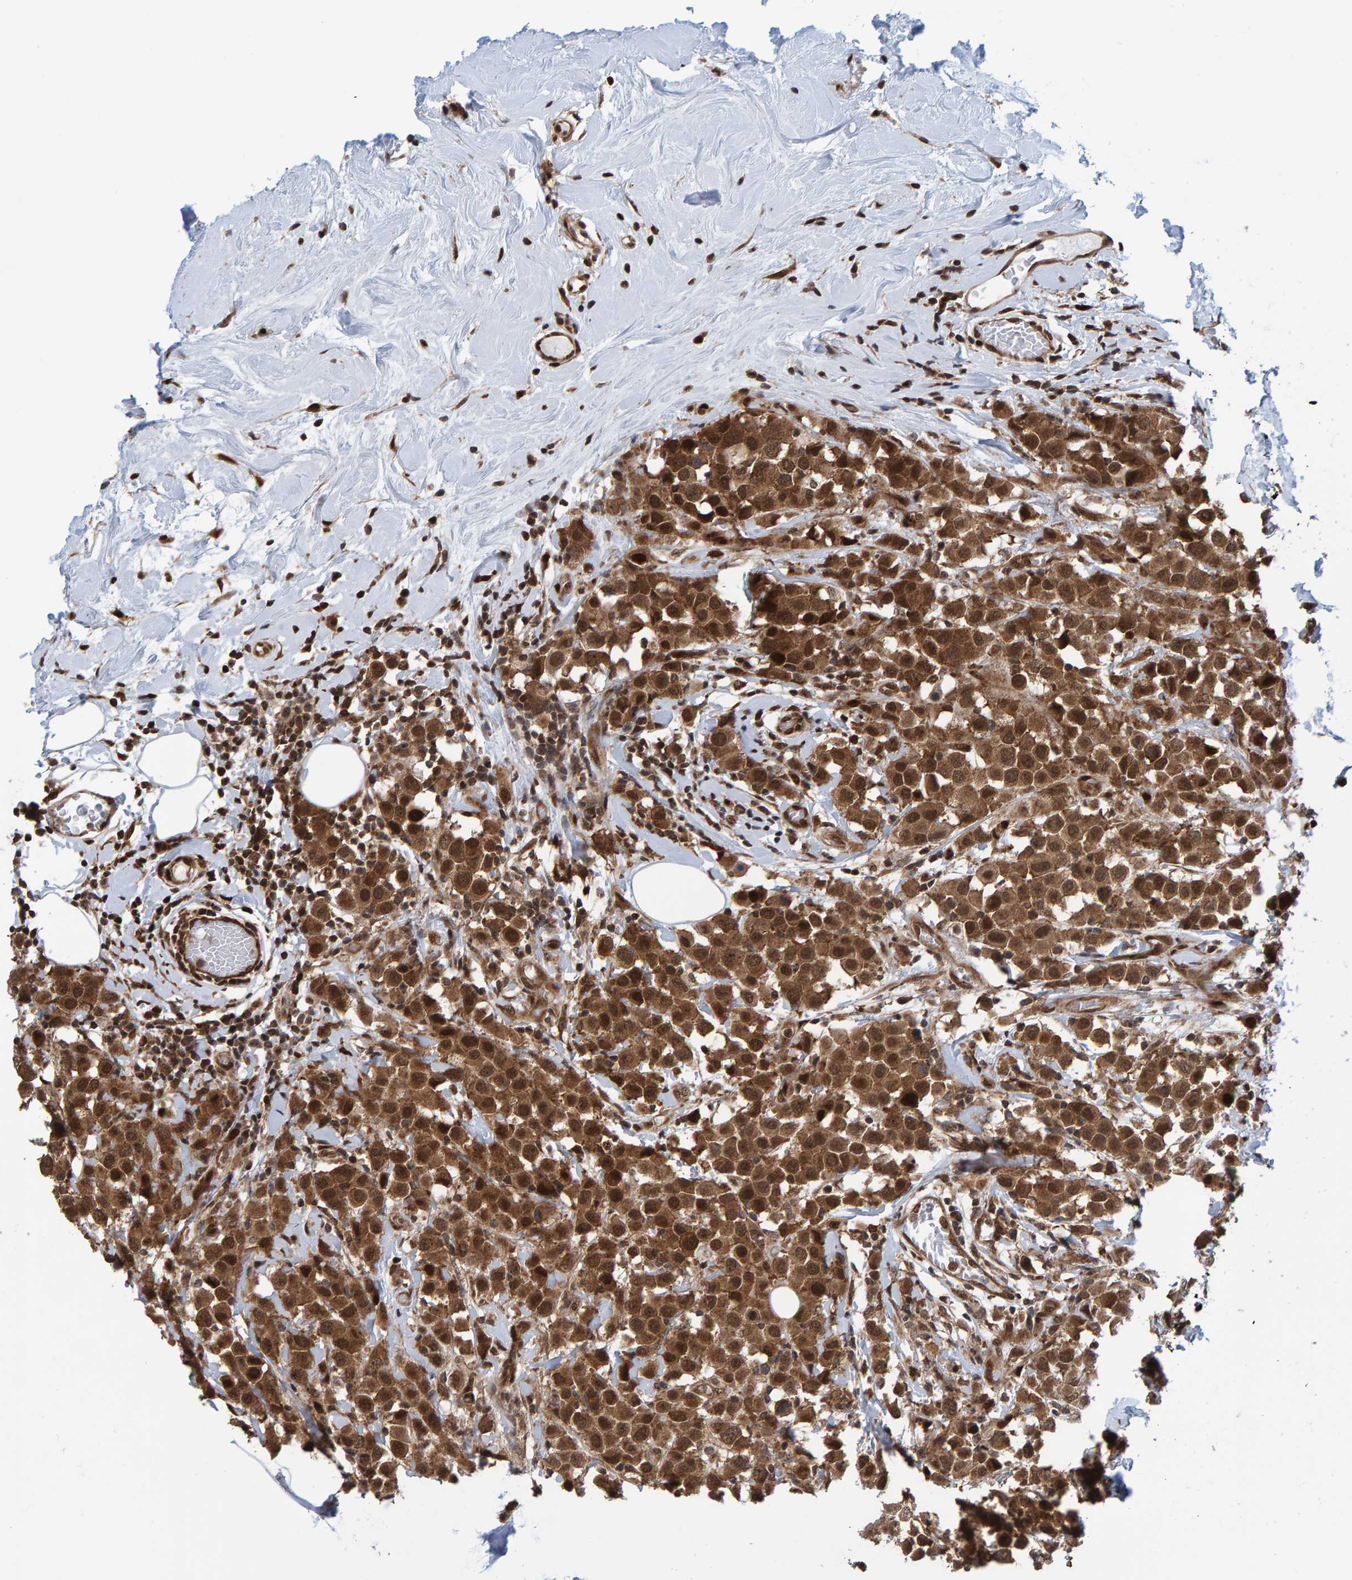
{"staining": {"intensity": "strong", "quantity": ">75%", "location": "cytoplasmic/membranous,nuclear"}, "tissue": "breast cancer", "cell_type": "Tumor cells", "image_type": "cancer", "snomed": [{"axis": "morphology", "description": "Duct carcinoma"}, {"axis": "topography", "description": "Breast"}], "caption": "IHC staining of breast cancer (invasive ductal carcinoma), which displays high levels of strong cytoplasmic/membranous and nuclear staining in about >75% of tumor cells indicating strong cytoplasmic/membranous and nuclear protein expression. The staining was performed using DAB (brown) for protein detection and nuclei were counterstained in hematoxylin (blue).", "gene": "ZNF366", "patient": {"sex": "female", "age": 61}}